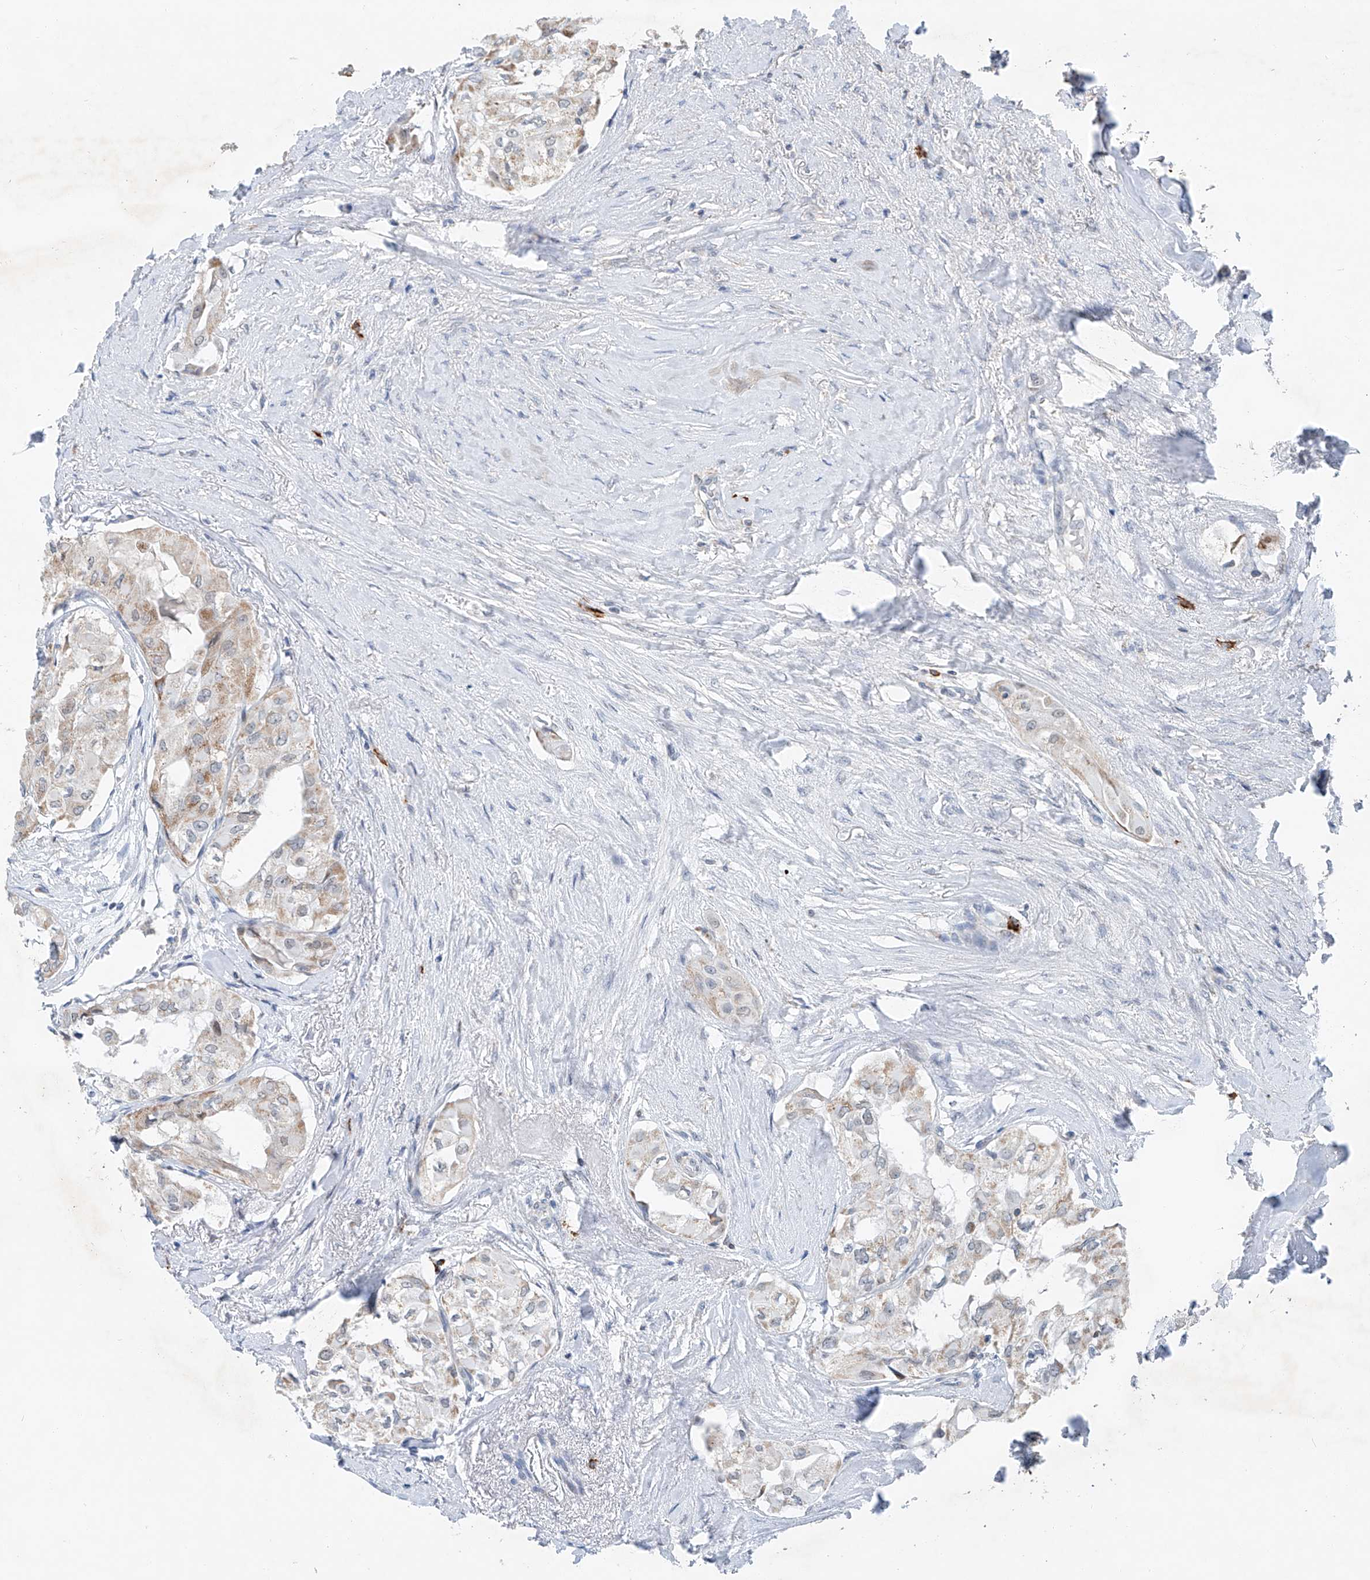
{"staining": {"intensity": "weak", "quantity": "25%-75%", "location": "cytoplasmic/membranous"}, "tissue": "thyroid cancer", "cell_type": "Tumor cells", "image_type": "cancer", "snomed": [{"axis": "morphology", "description": "Papillary adenocarcinoma, NOS"}, {"axis": "topography", "description": "Thyroid gland"}], "caption": "Immunohistochemical staining of thyroid cancer (papillary adenocarcinoma) reveals low levels of weak cytoplasmic/membranous protein expression in about 25%-75% of tumor cells.", "gene": "KLF15", "patient": {"sex": "female", "age": 59}}